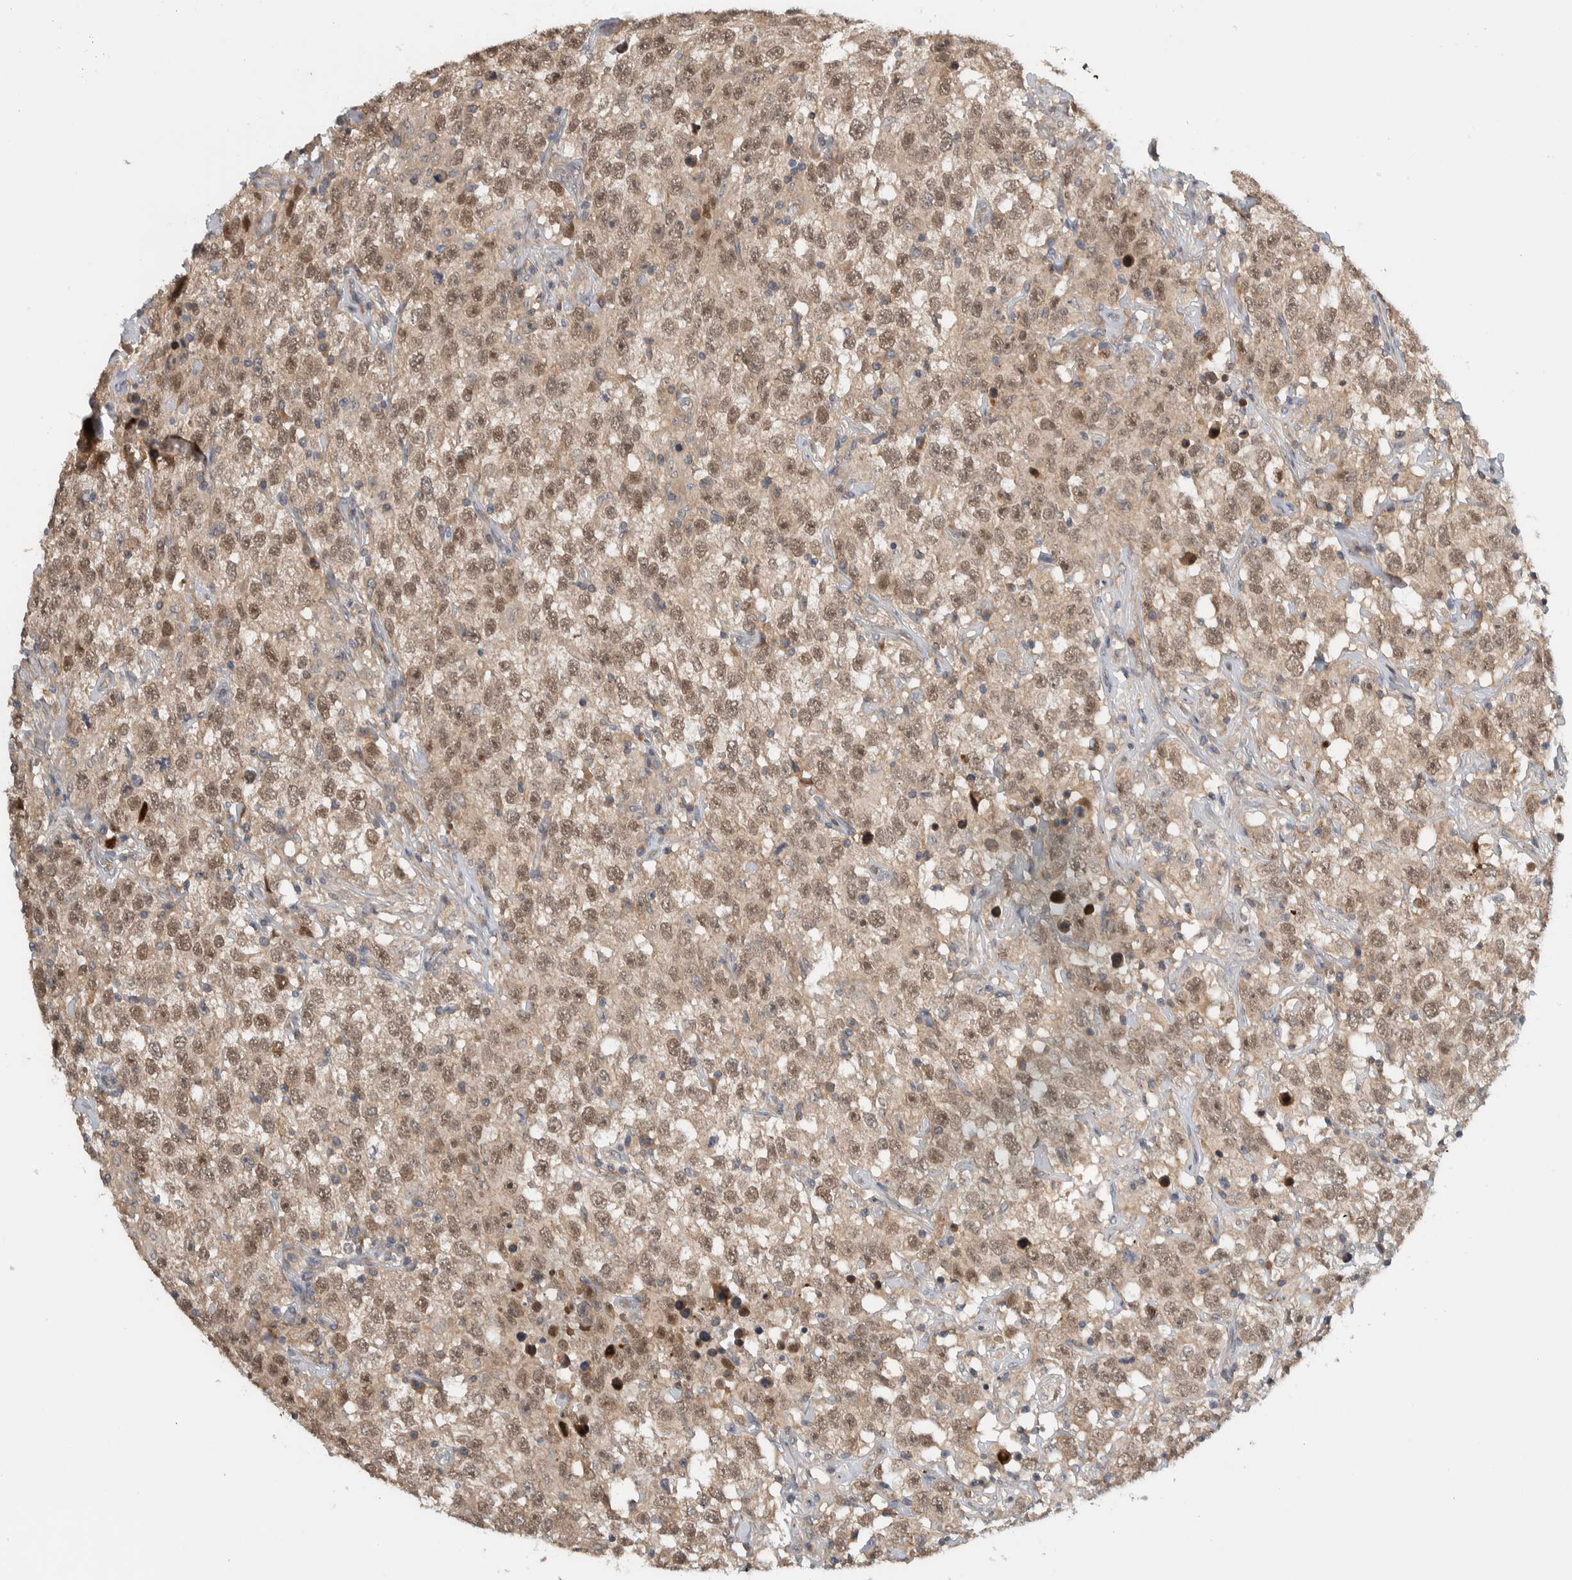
{"staining": {"intensity": "weak", "quantity": ">75%", "location": "cytoplasmic/membranous,nuclear"}, "tissue": "testis cancer", "cell_type": "Tumor cells", "image_type": "cancer", "snomed": [{"axis": "morphology", "description": "Seminoma, NOS"}, {"axis": "topography", "description": "Testis"}], "caption": "The immunohistochemical stain highlights weak cytoplasmic/membranous and nuclear staining in tumor cells of testis seminoma tissue.", "gene": "MPRIP", "patient": {"sex": "male", "age": 41}}